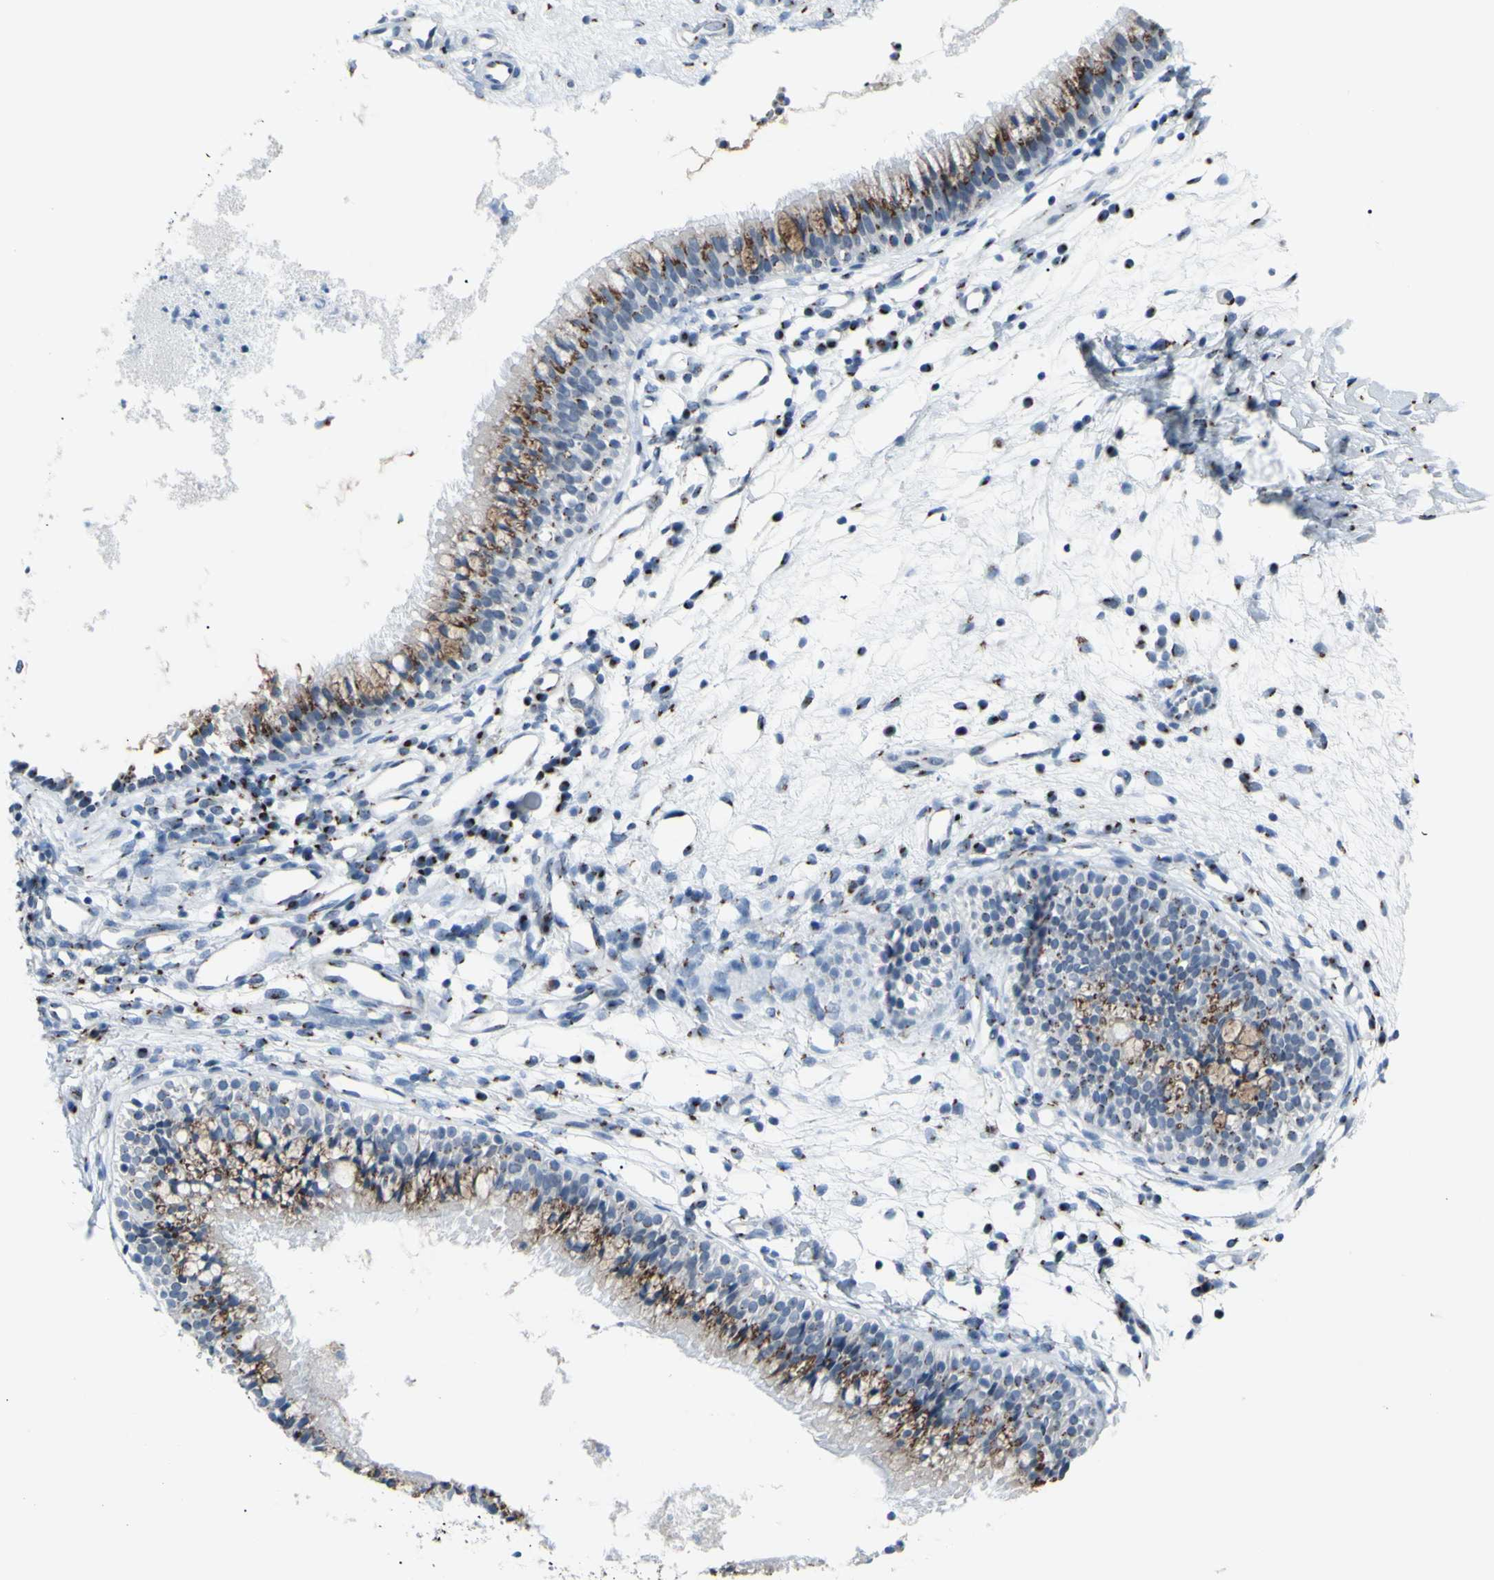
{"staining": {"intensity": "strong", "quantity": ">75%", "location": "cytoplasmic/membranous"}, "tissue": "nasopharynx", "cell_type": "Respiratory epithelial cells", "image_type": "normal", "snomed": [{"axis": "morphology", "description": "Normal tissue, NOS"}, {"axis": "topography", "description": "Nasopharynx"}], "caption": "Human nasopharynx stained with a protein marker reveals strong staining in respiratory epithelial cells.", "gene": "GLG1", "patient": {"sex": "male", "age": 21}}